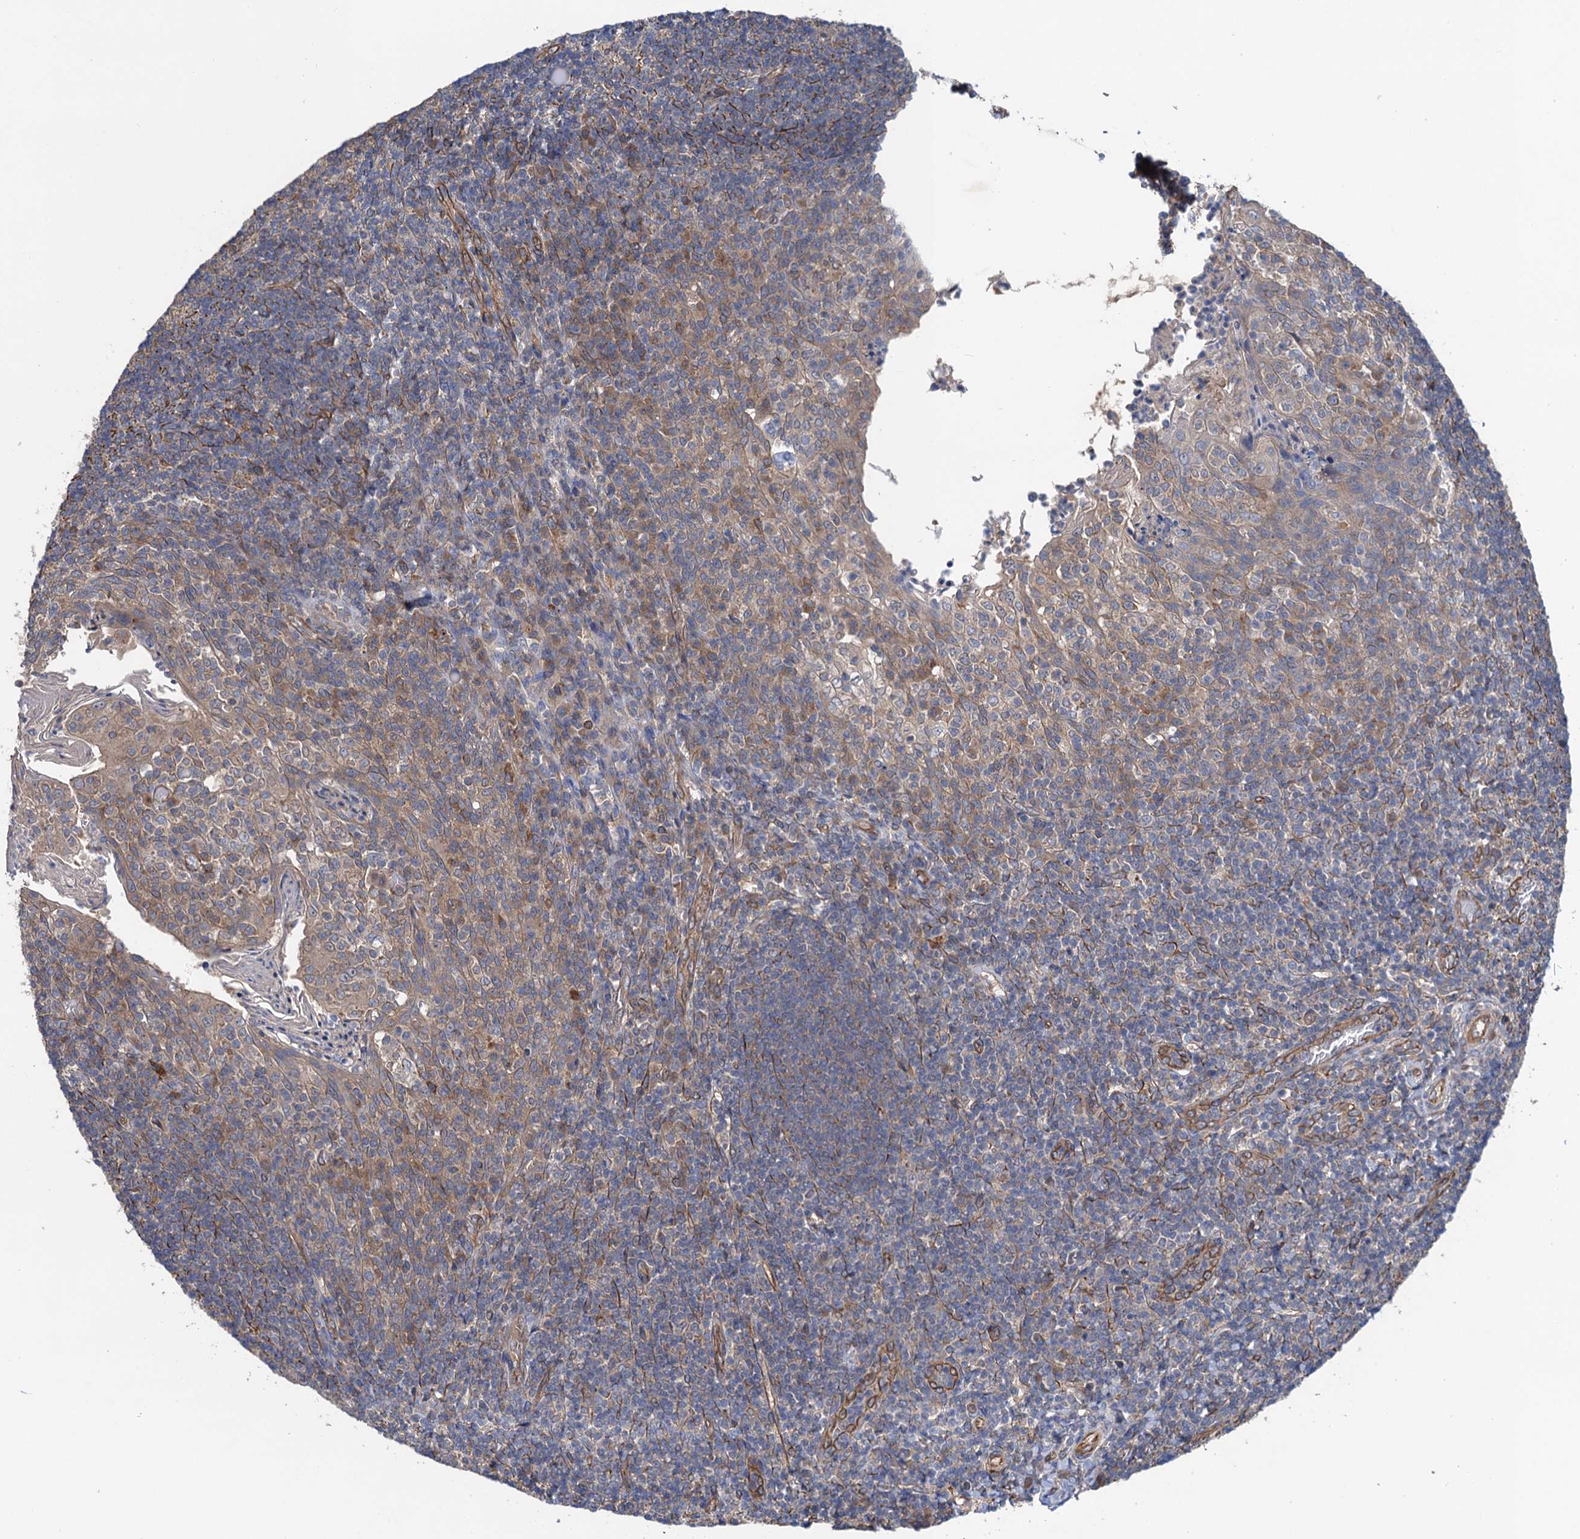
{"staining": {"intensity": "moderate", "quantity": "25%-75%", "location": "cytoplasmic/membranous"}, "tissue": "tonsil", "cell_type": "Germinal center cells", "image_type": "normal", "snomed": [{"axis": "morphology", "description": "Normal tissue, NOS"}, {"axis": "topography", "description": "Tonsil"}], "caption": "Tonsil stained with a brown dye exhibits moderate cytoplasmic/membranous positive positivity in approximately 25%-75% of germinal center cells.", "gene": "PJA2", "patient": {"sex": "female", "age": 10}}